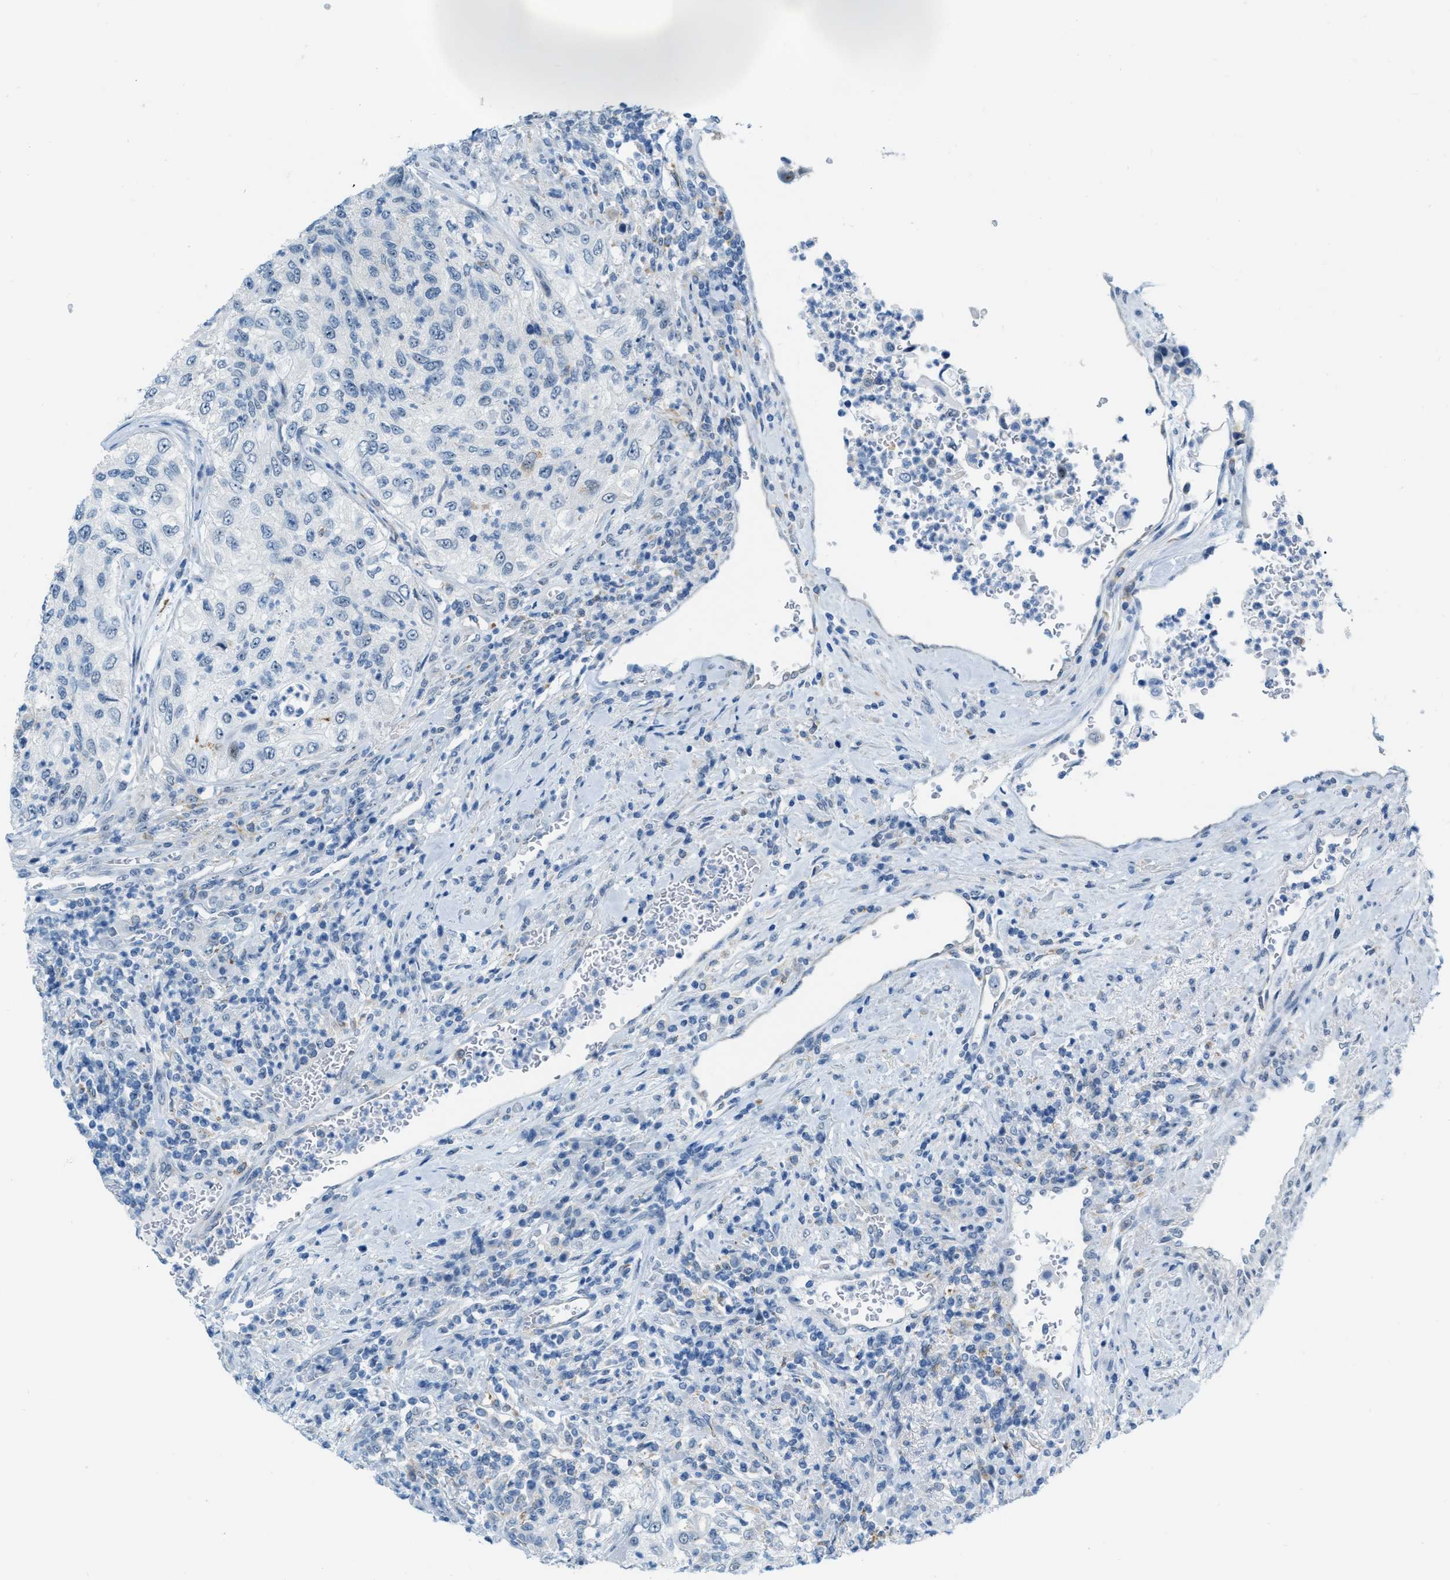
{"staining": {"intensity": "negative", "quantity": "none", "location": "none"}, "tissue": "urothelial cancer", "cell_type": "Tumor cells", "image_type": "cancer", "snomed": [{"axis": "morphology", "description": "Urothelial carcinoma, High grade"}, {"axis": "topography", "description": "Urinary bladder"}], "caption": "Tumor cells are negative for protein expression in human urothelial cancer.", "gene": "PHRF1", "patient": {"sex": "female", "age": 60}}